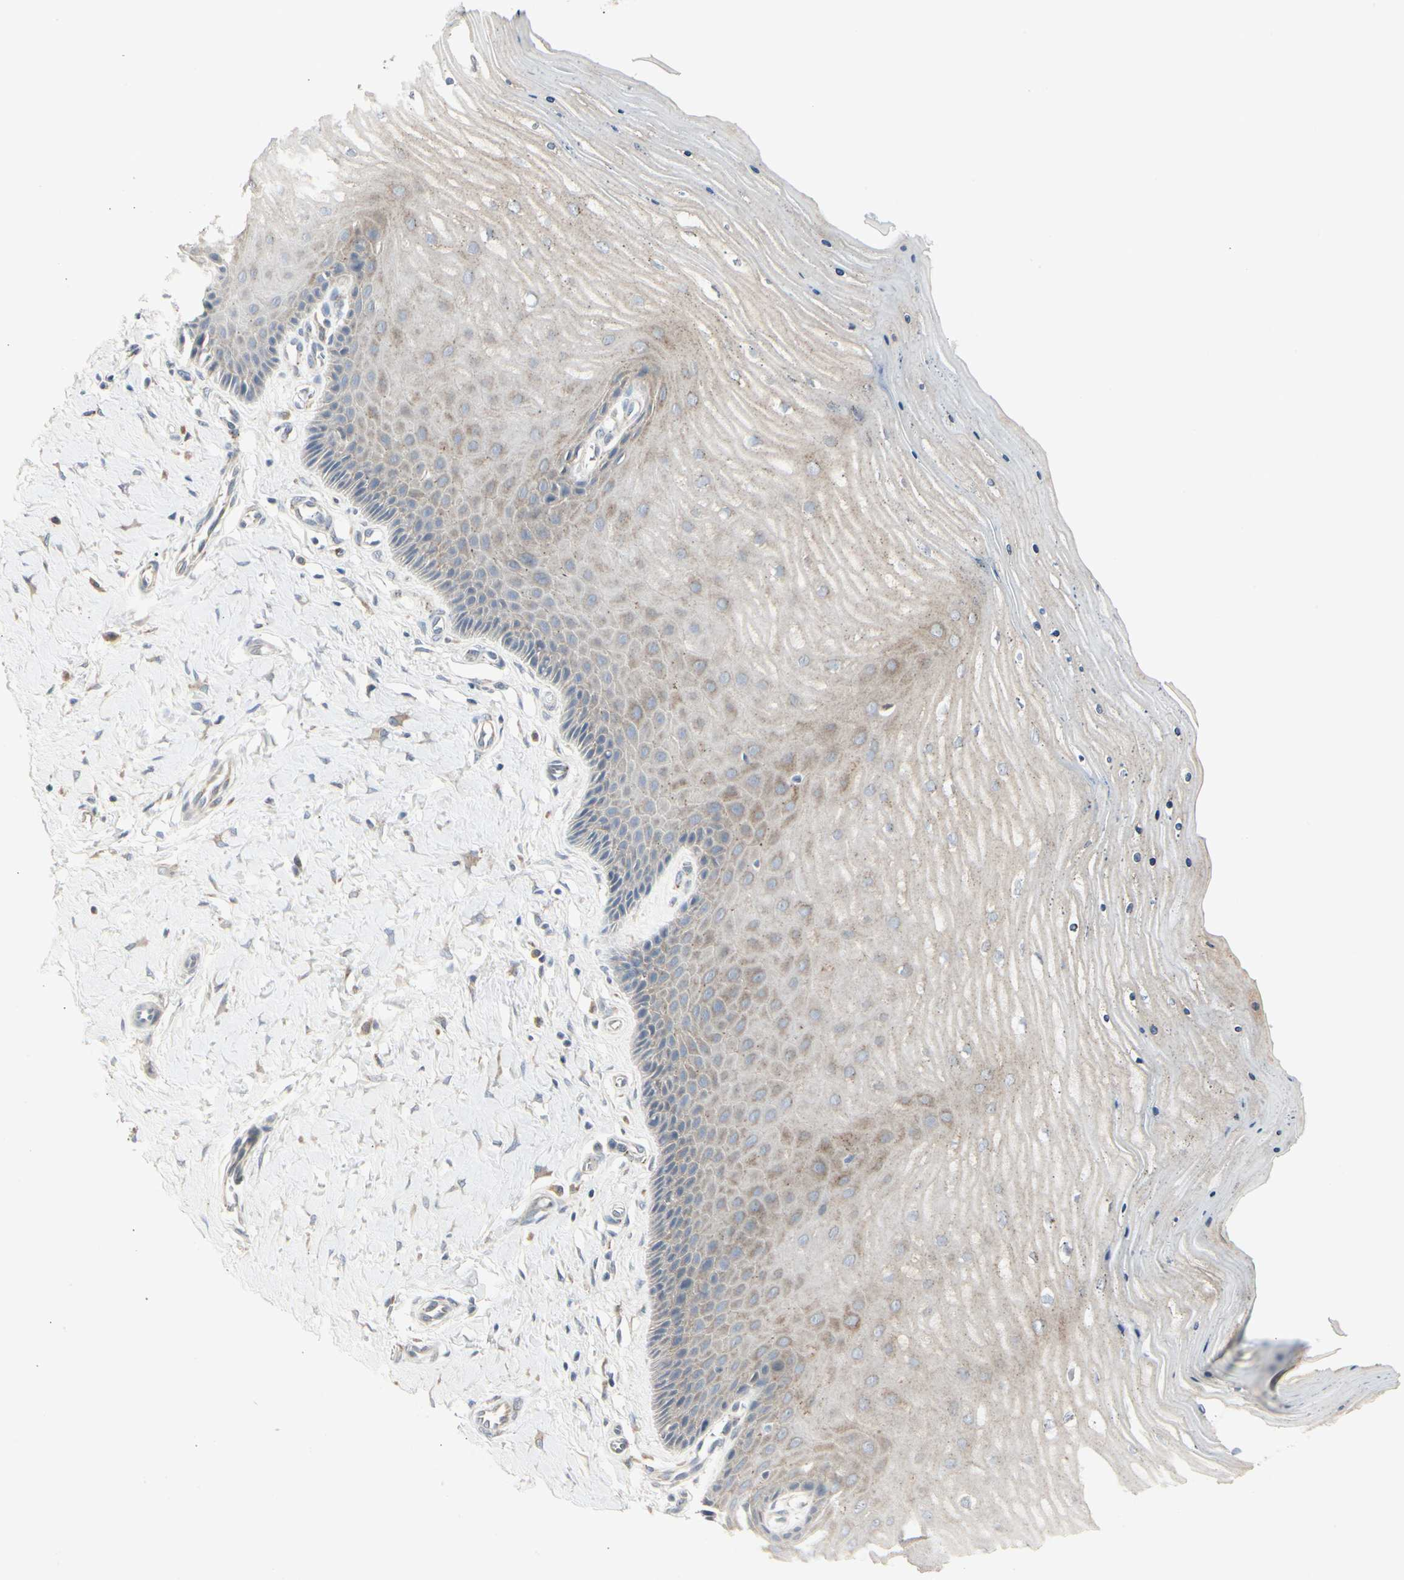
{"staining": {"intensity": "weak", "quantity": ">75%", "location": "cytoplasmic/membranous"}, "tissue": "cervix", "cell_type": "Glandular cells", "image_type": "normal", "snomed": [{"axis": "morphology", "description": "Normal tissue, NOS"}, {"axis": "topography", "description": "Cervix"}], "caption": "Immunohistochemical staining of benign cervix demonstrates low levels of weak cytoplasmic/membranous staining in approximately >75% of glandular cells.", "gene": "GRN", "patient": {"sex": "female", "age": 55}}